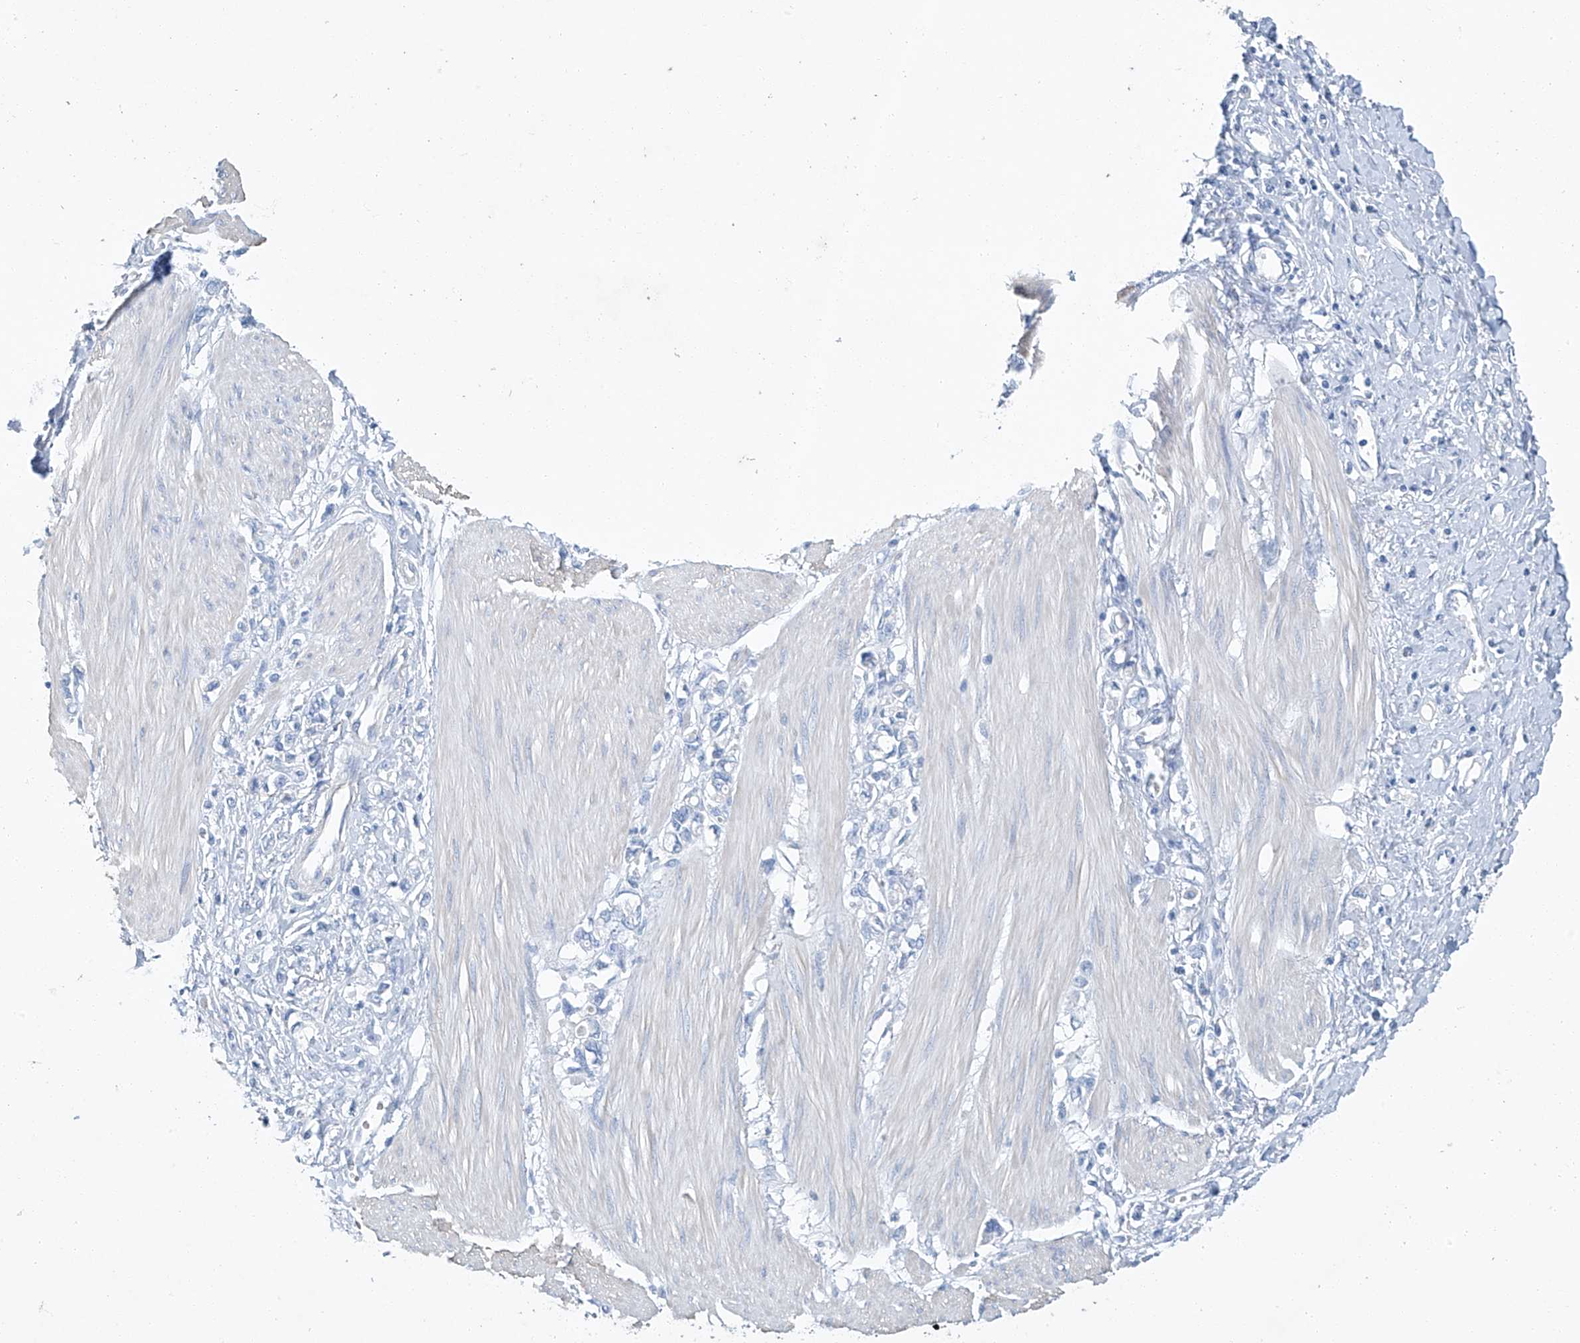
{"staining": {"intensity": "negative", "quantity": "none", "location": "none"}, "tissue": "stomach cancer", "cell_type": "Tumor cells", "image_type": "cancer", "snomed": [{"axis": "morphology", "description": "Adenocarcinoma, NOS"}, {"axis": "topography", "description": "Stomach"}], "caption": "IHC of human stomach cancer (adenocarcinoma) shows no staining in tumor cells.", "gene": "C1orf87", "patient": {"sex": "female", "age": 76}}